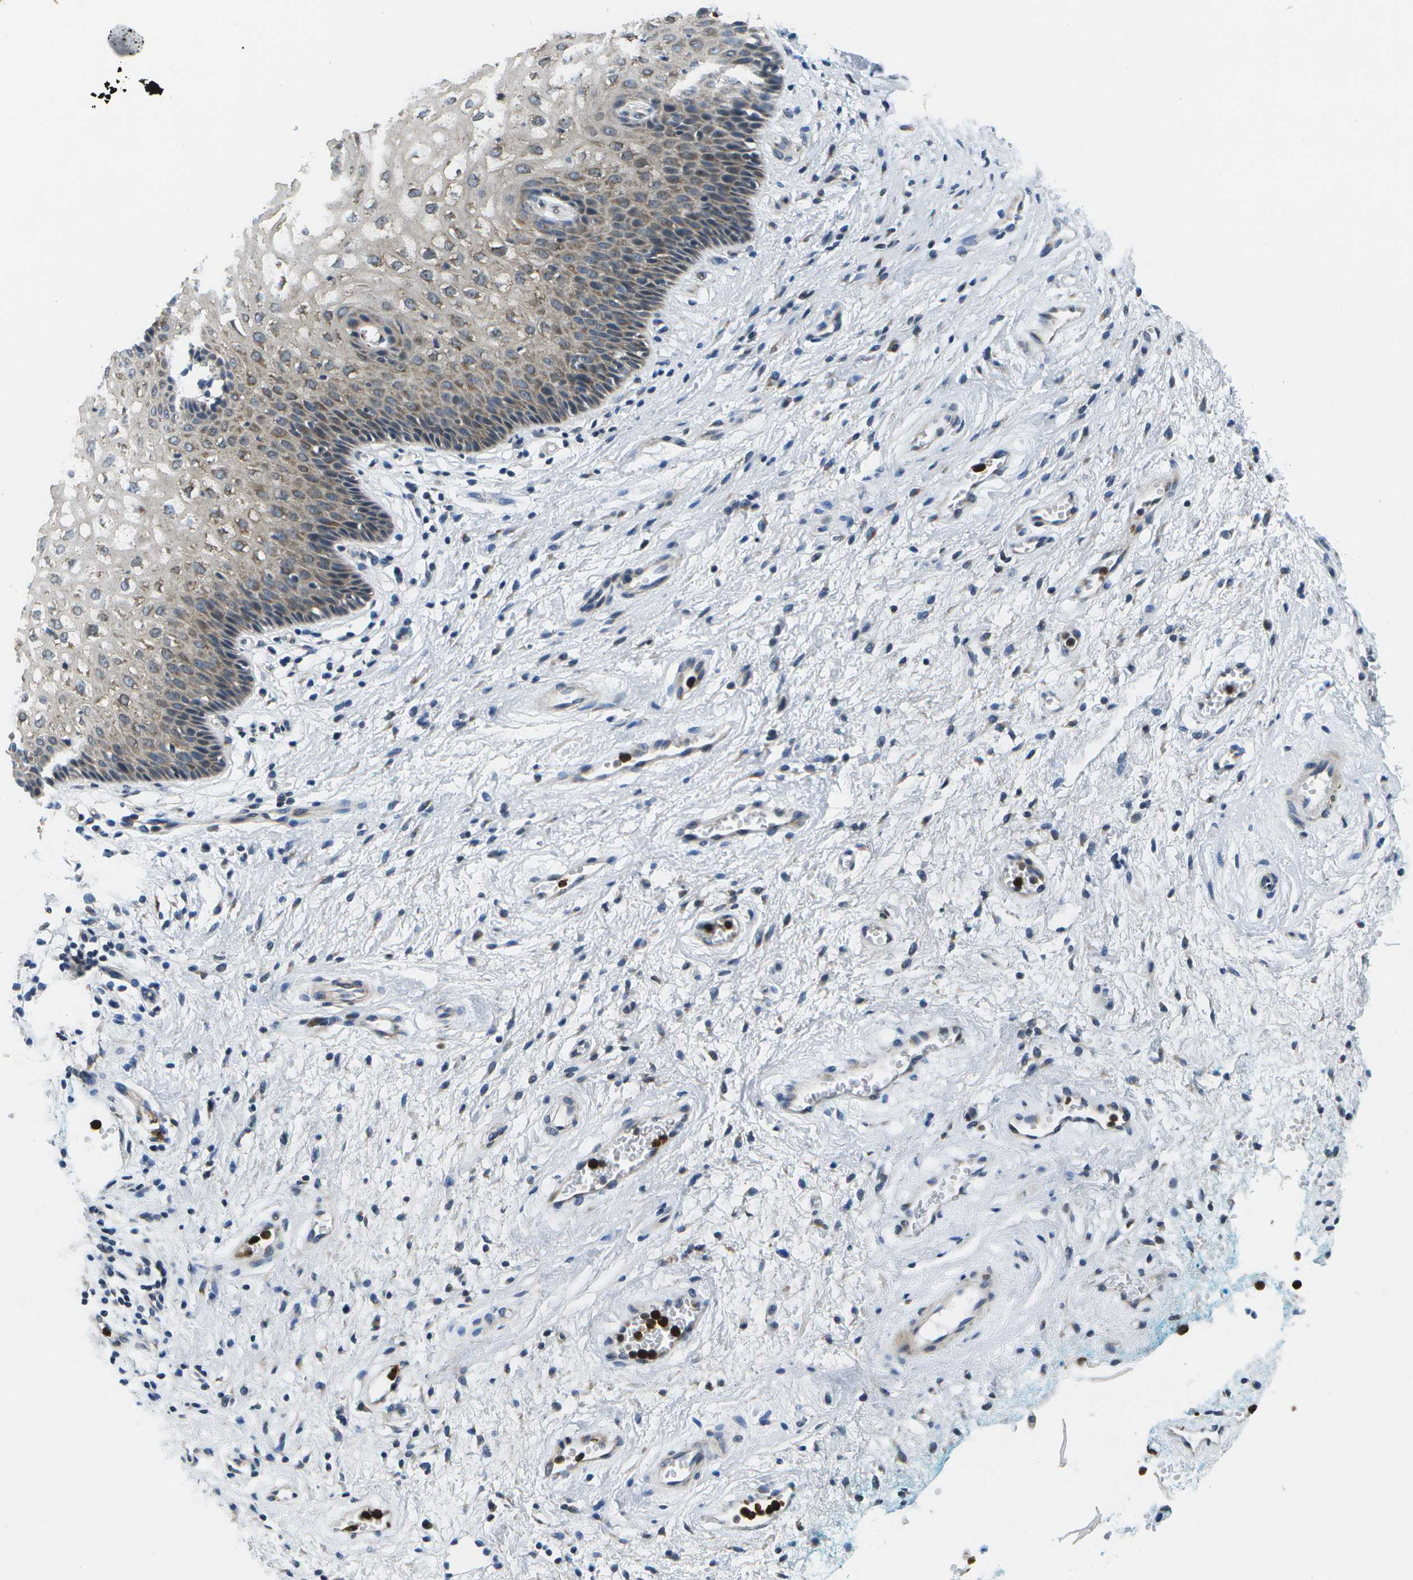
{"staining": {"intensity": "moderate", "quantity": "25%-75%", "location": "cytoplasmic/membranous"}, "tissue": "vagina", "cell_type": "Squamous epithelial cells", "image_type": "normal", "snomed": [{"axis": "morphology", "description": "Normal tissue, NOS"}, {"axis": "topography", "description": "Vagina"}], "caption": "Immunohistochemistry (IHC) histopathology image of unremarkable vagina stained for a protein (brown), which demonstrates medium levels of moderate cytoplasmic/membranous positivity in approximately 25%-75% of squamous epithelial cells.", "gene": "GALNT15", "patient": {"sex": "female", "age": 34}}